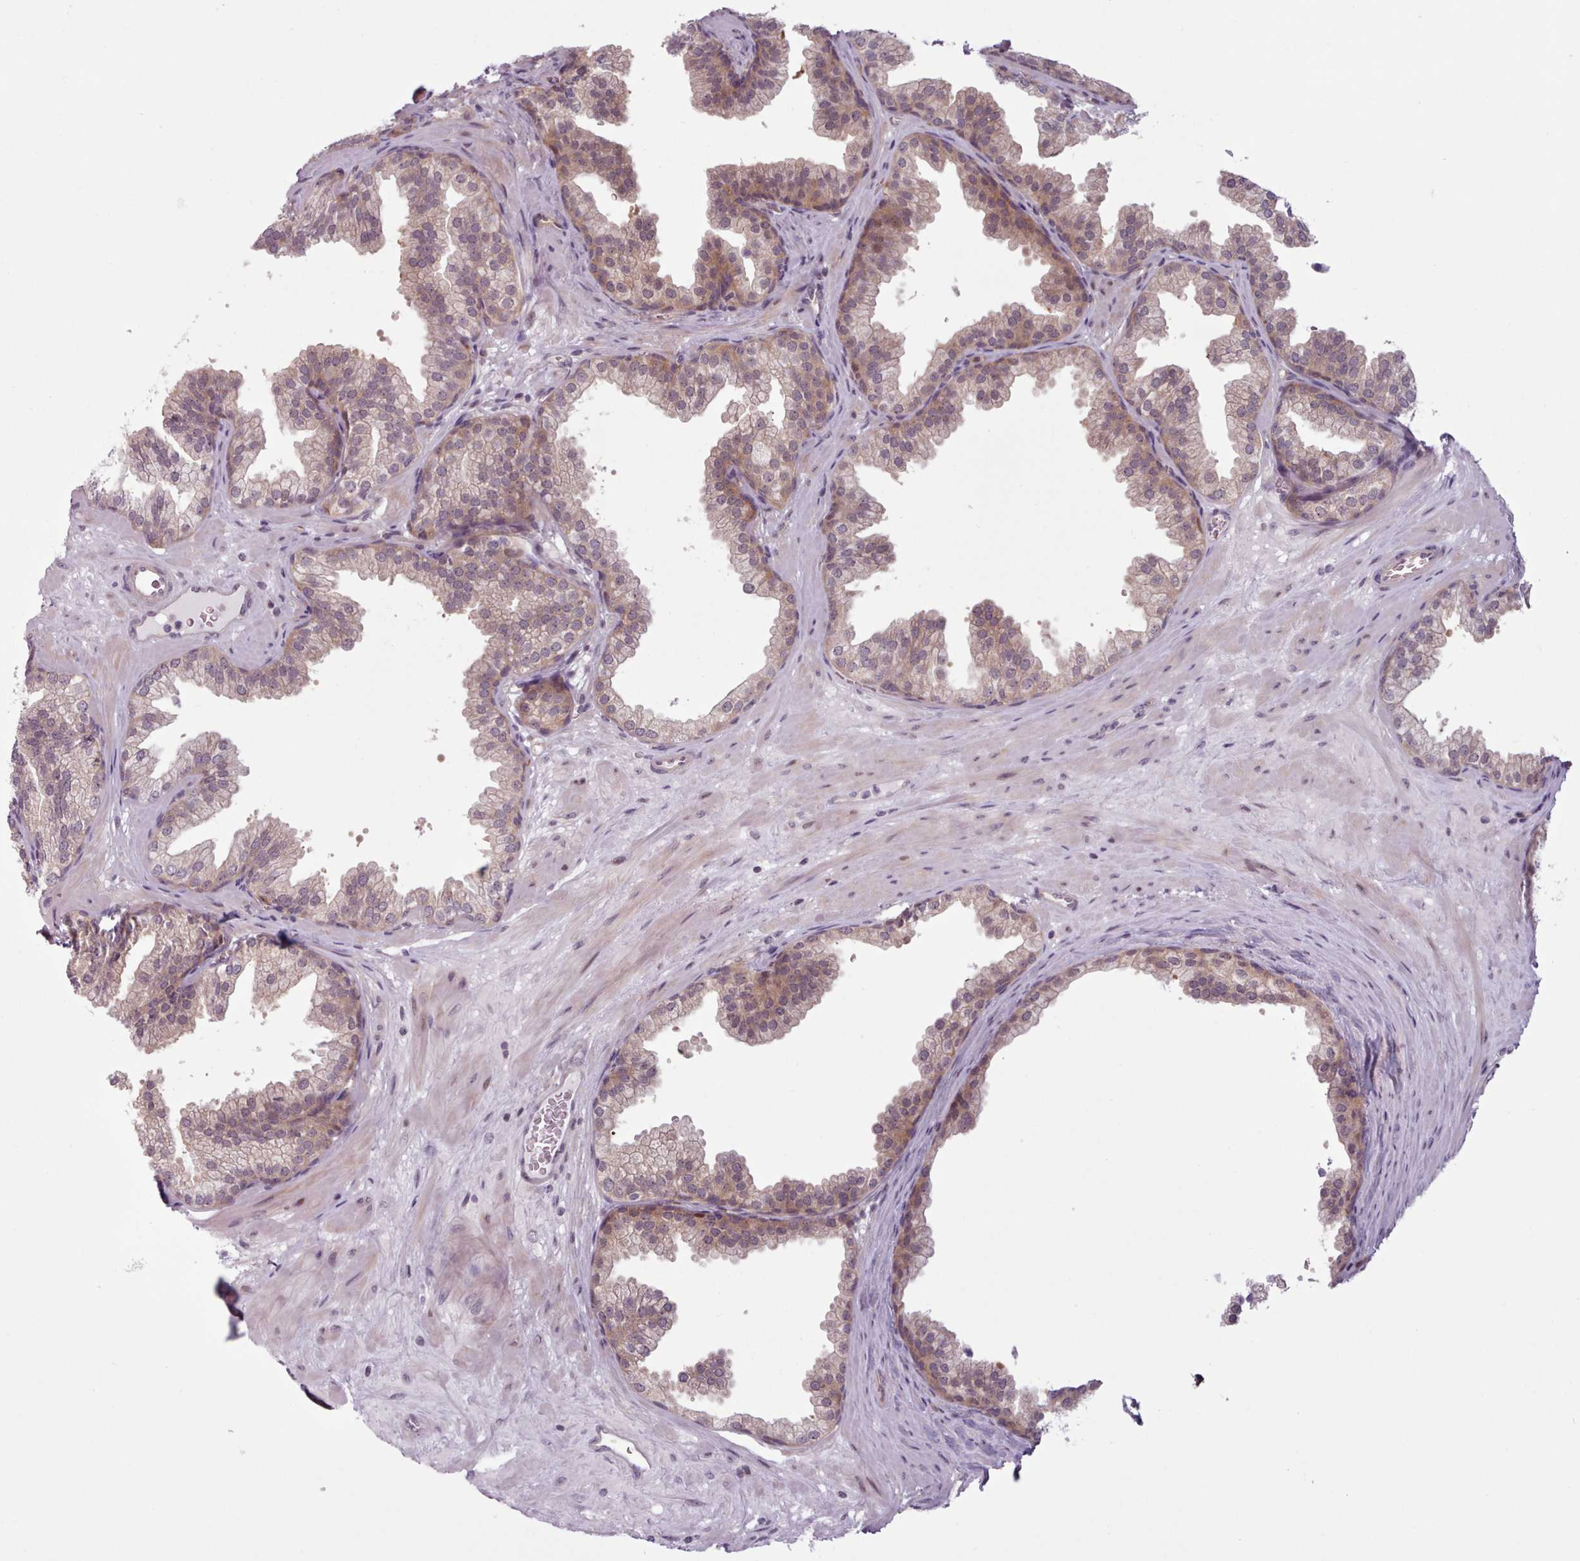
{"staining": {"intensity": "weak", "quantity": "25%-75%", "location": "cytoplasmic/membranous,nuclear"}, "tissue": "prostate", "cell_type": "Glandular cells", "image_type": "normal", "snomed": [{"axis": "morphology", "description": "Normal tissue, NOS"}, {"axis": "topography", "description": "Prostate"}], "caption": "Prostate stained with DAB (3,3'-diaminobenzidine) immunohistochemistry (IHC) reveals low levels of weak cytoplasmic/membranous,nuclear expression in approximately 25%-75% of glandular cells. The staining was performed using DAB (3,3'-diaminobenzidine) to visualize the protein expression in brown, while the nuclei were stained in blue with hematoxylin (Magnification: 20x).", "gene": "KBTBD6", "patient": {"sex": "male", "age": 37}}